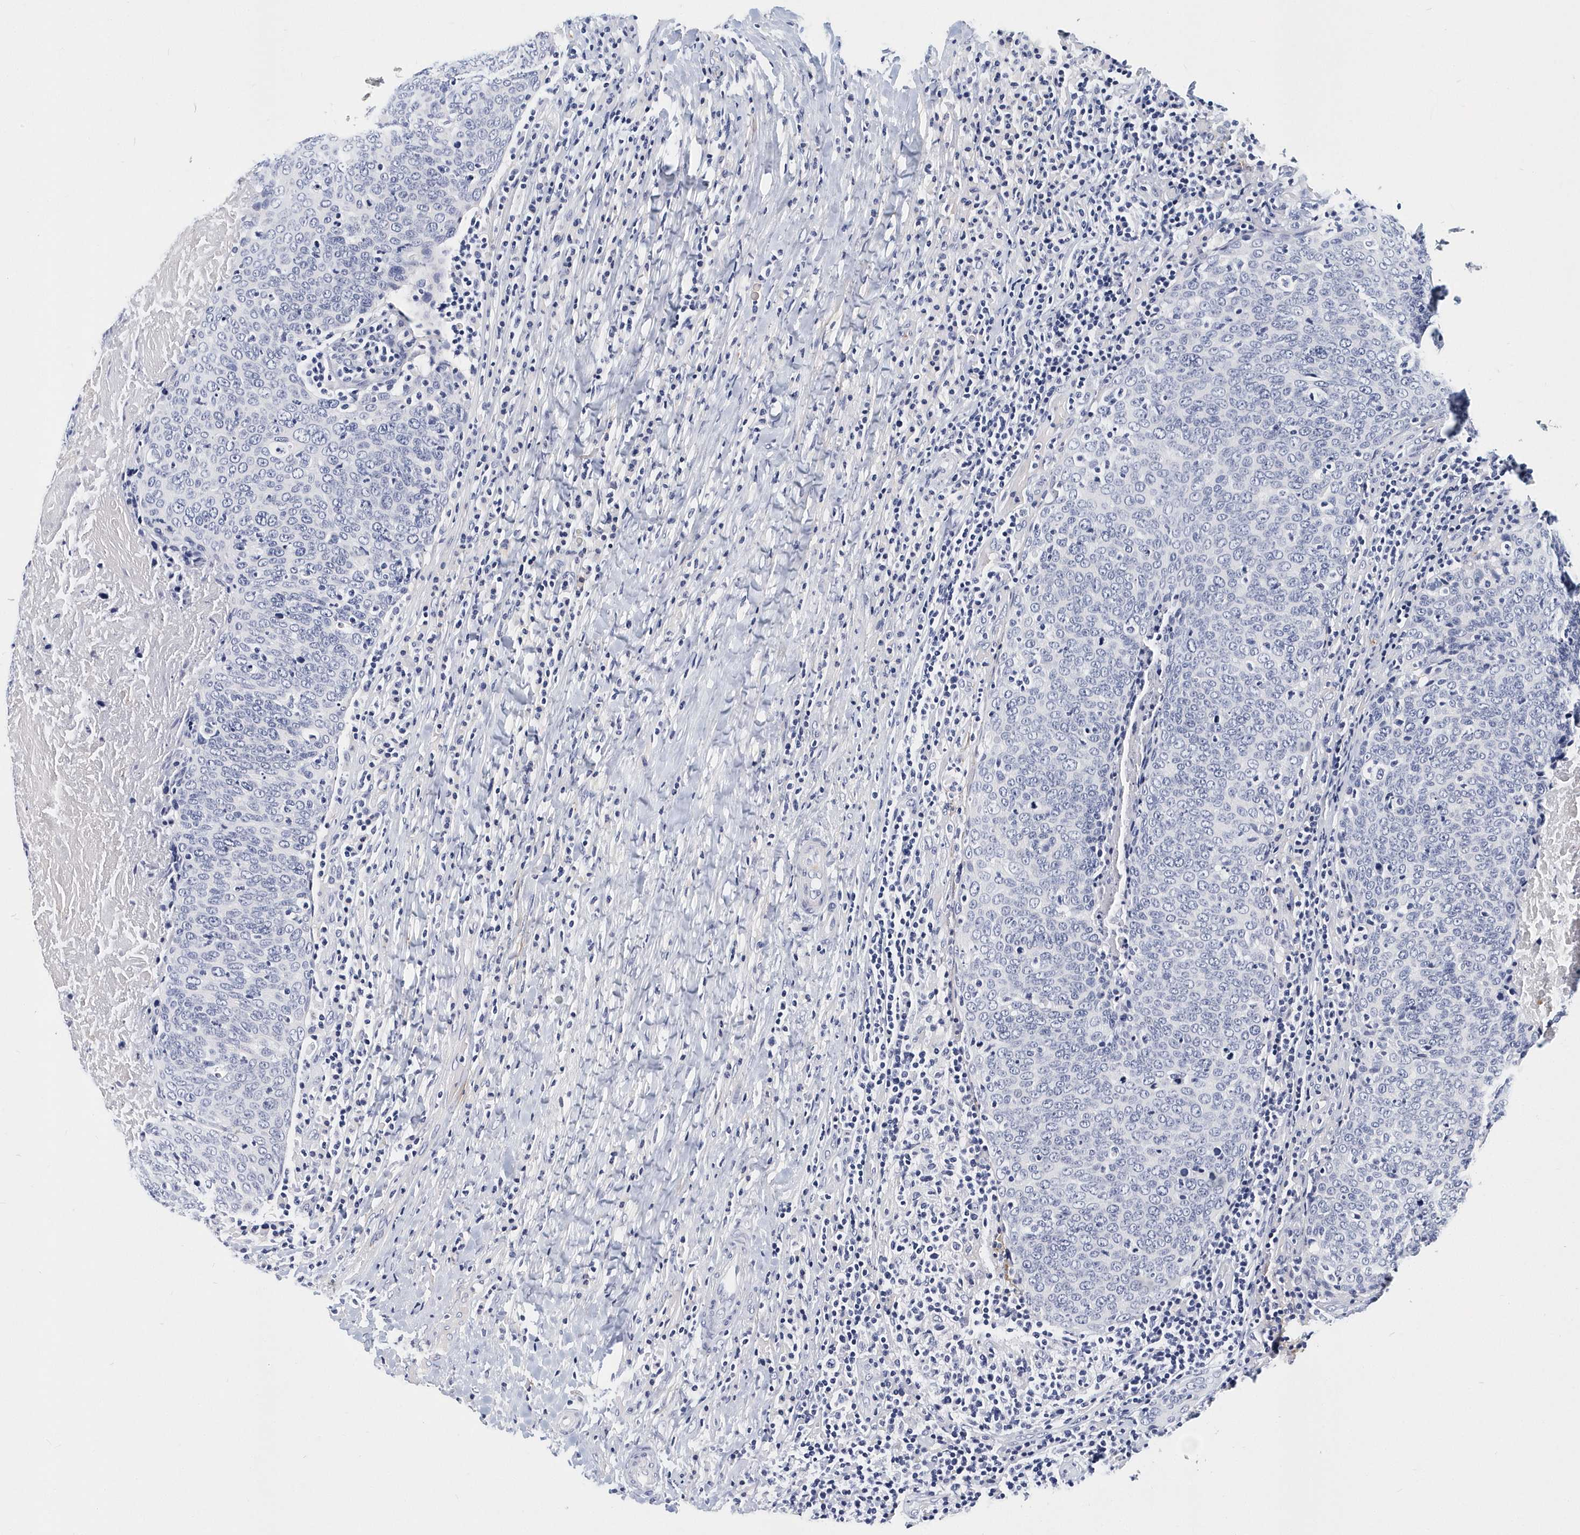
{"staining": {"intensity": "negative", "quantity": "none", "location": "none"}, "tissue": "head and neck cancer", "cell_type": "Tumor cells", "image_type": "cancer", "snomed": [{"axis": "morphology", "description": "Squamous cell carcinoma, NOS"}, {"axis": "morphology", "description": "Squamous cell carcinoma, metastatic, NOS"}, {"axis": "topography", "description": "Lymph node"}, {"axis": "topography", "description": "Head-Neck"}], "caption": "Immunohistochemistry photomicrograph of head and neck cancer stained for a protein (brown), which shows no staining in tumor cells. Brightfield microscopy of immunohistochemistry (IHC) stained with DAB (brown) and hematoxylin (blue), captured at high magnification.", "gene": "ITGA2B", "patient": {"sex": "male", "age": 62}}